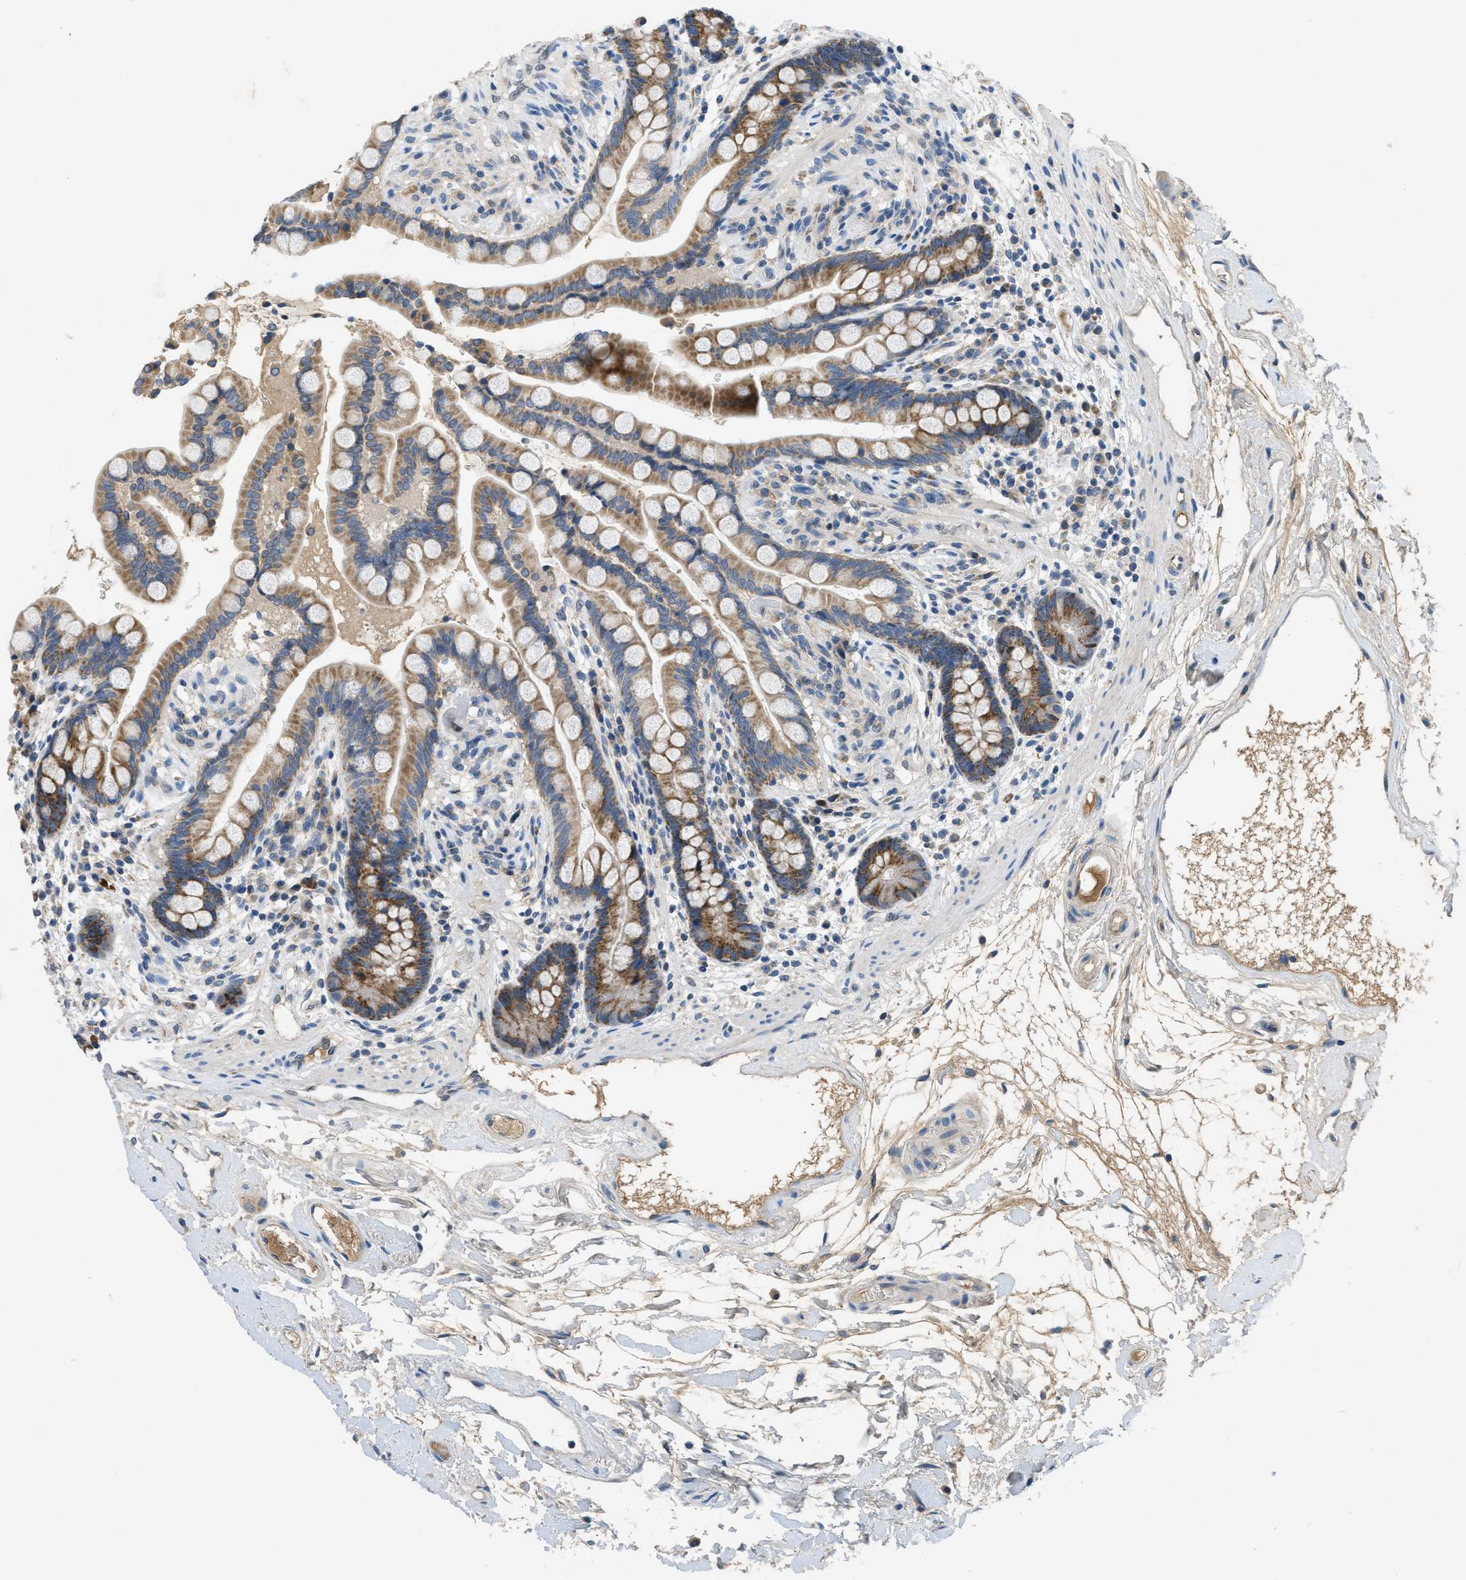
{"staining": {"intensity": "weak", "quantity": ">75%", "location": "cytoplasmic/membranous"}, "tissue": "colon", "cell_type": "Endothelial cells", "image_type": "normal", "snomed": [{"axis": "morphology", "description": "Normal tissue, NOS"}, {"axis": "topography", "description": "Colon"}], "caption": "The image exhibits a brown stain indicating the presence of a protein in the cytoplasmic/membranous of endothelial cells in colon. Nuclei are stained in blue.", "gene": "PNKD", "patient": {"sex": "male", "age": 73}}